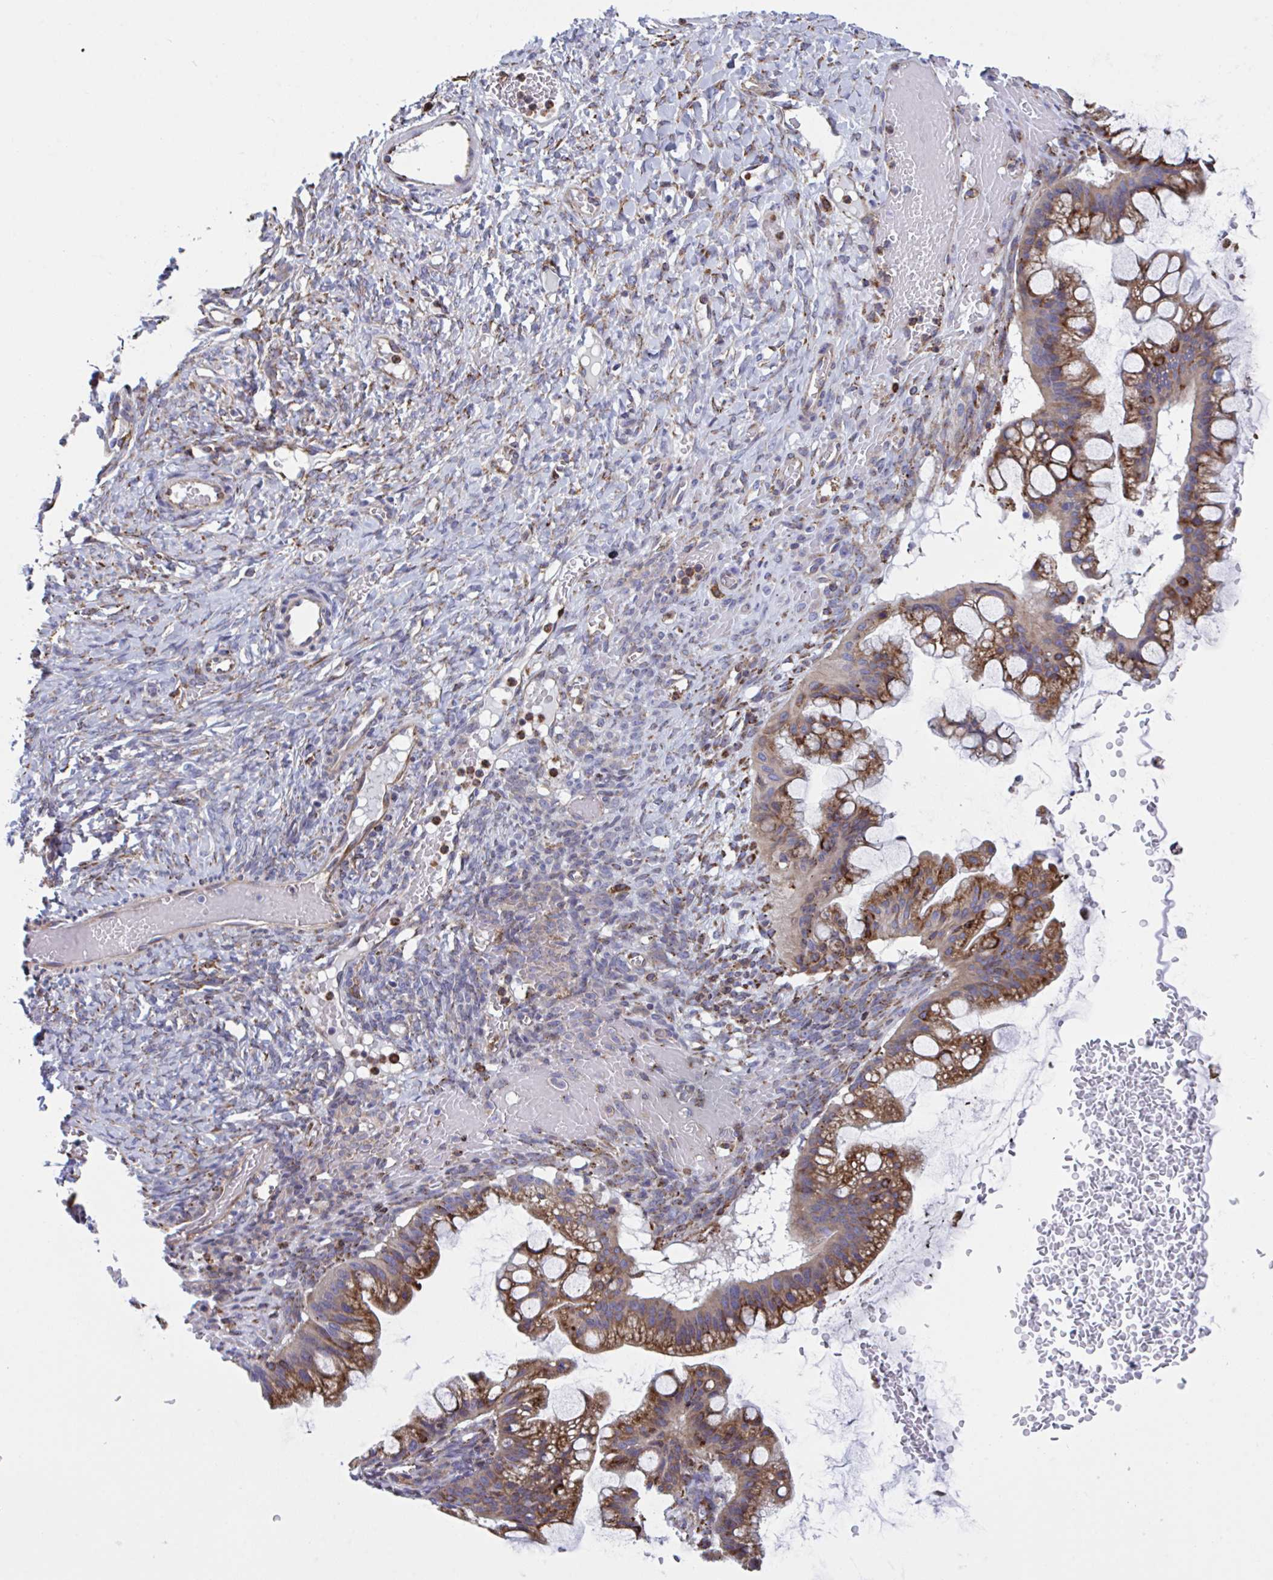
{"staining": {"intensity": "moderate", "quantity": ">75%", "location": "cytoplasmic/membranous"}, "tissue": "ovarian cancer", "cell_type": "Tumor cells", "image_type": "cancer", "snomed": [{"axis": "morphology", "description": "Cystadenocarcinoma, mucinous, NOS"}, {"axis": "topography", "description": "Ovary"}], "caption": "High-power microscopy captured an immunohistochemistry (IHC) image of ovarian cancer, revealing moderate cytoplasmic/membranous positivity in about >75% of tumor cells.", "gene": "PEAK3", "patient": {"sex": "female", "age": 73}}